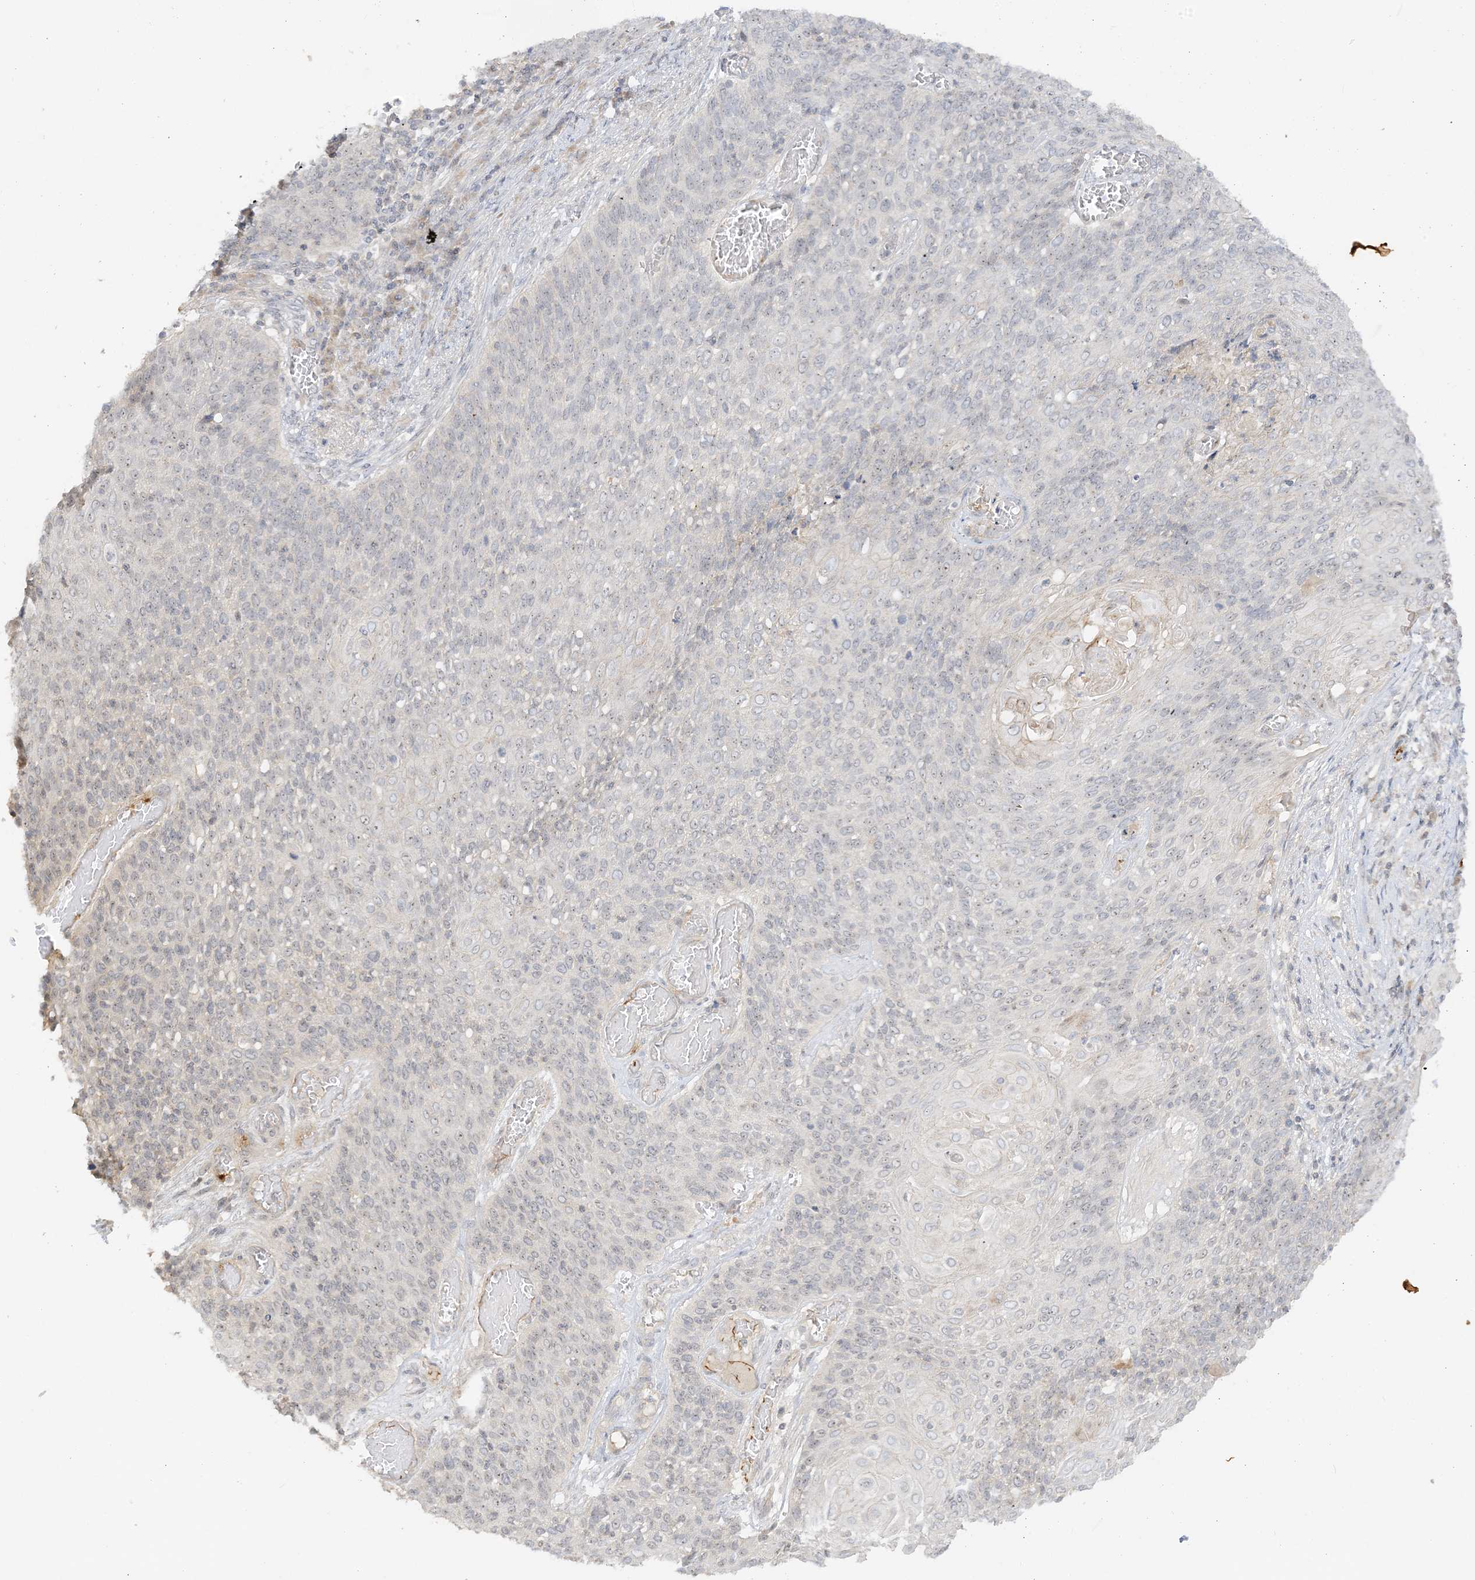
{"staining": {"intensity": "weak", "quantity": "<25%", "location": "cytoplasmic/membranous,nuclear"}, "tissue": "cervical cancer", "cell_type": "Tumor cells", "image_type": "cancer", "snomed": [{"axis": "morphology", "description": "Squamous cell carcinoma, NOS"}, {"axis": "topography", "description": "Cervix"}], "caption": "High magnification brightfield microscopy of cervical squamous cell carcinoma stained with DAB (3,3'-diaminobenzidine) (brown) and counterstained with hematoxylin (blue): tumor cells show no significant positivity.", "gene": "ETAA1", "patient": {"sex": "female", "age": 39}}